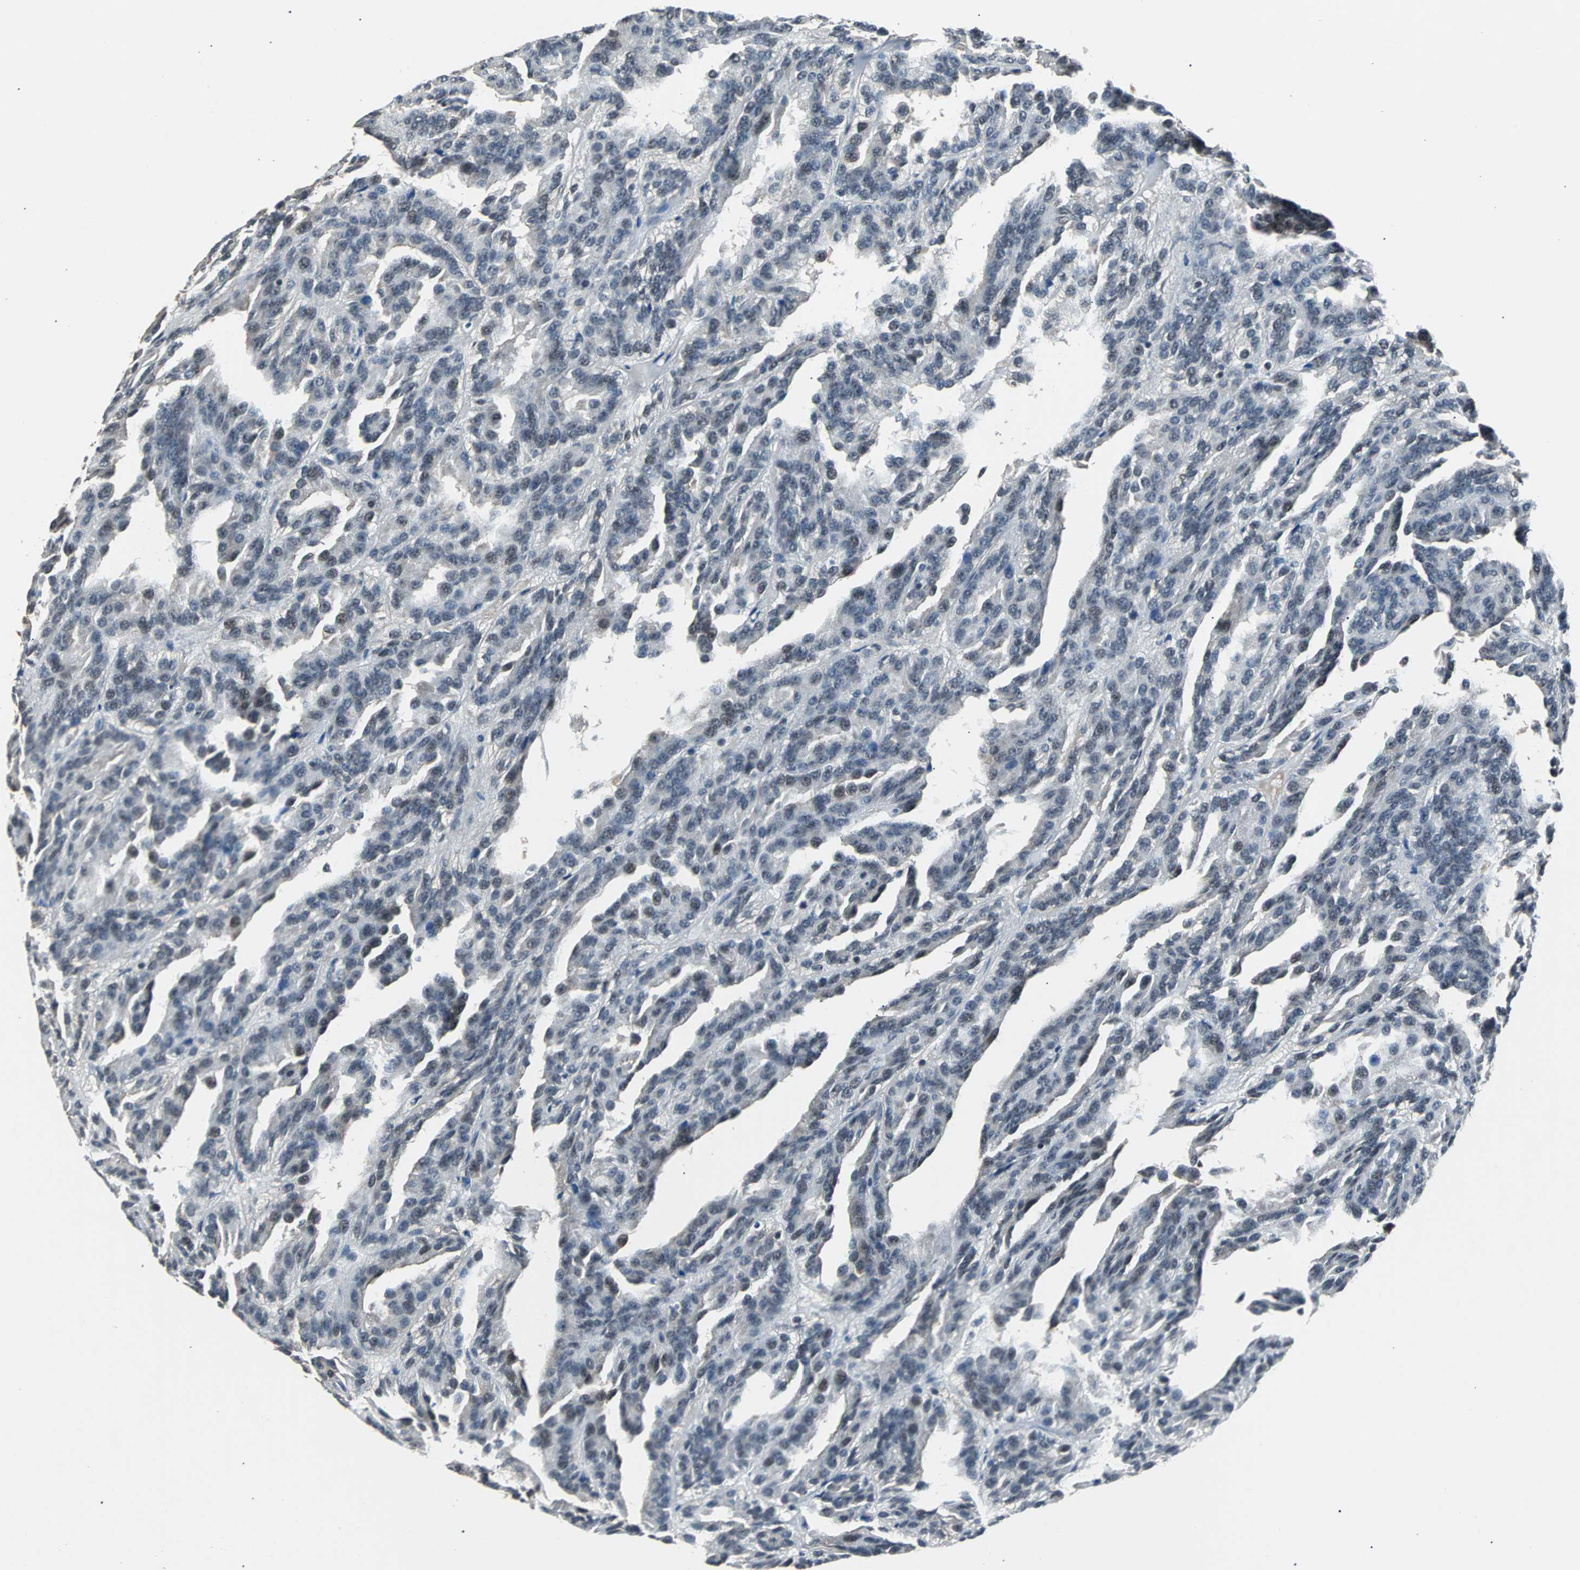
{"staining": {"intensity": "weak", "quantity": "<25%", "location": "nuclear"}, "tissue": "renal cancer", "cell_type": "Tumor cells", "image_type": "cancer", "snomed": [{"axis": "morphology", "description": "Adenocarcinoma, NOS"}, {"axis": "topography", "description": "Kidney"}], "caption": "A photomicrograph of human renal cancer (adenocarcinoma) is negative for staining in tumor cells.", "gene": "USP28", "patient": {"sex": "male", "age": 46}}